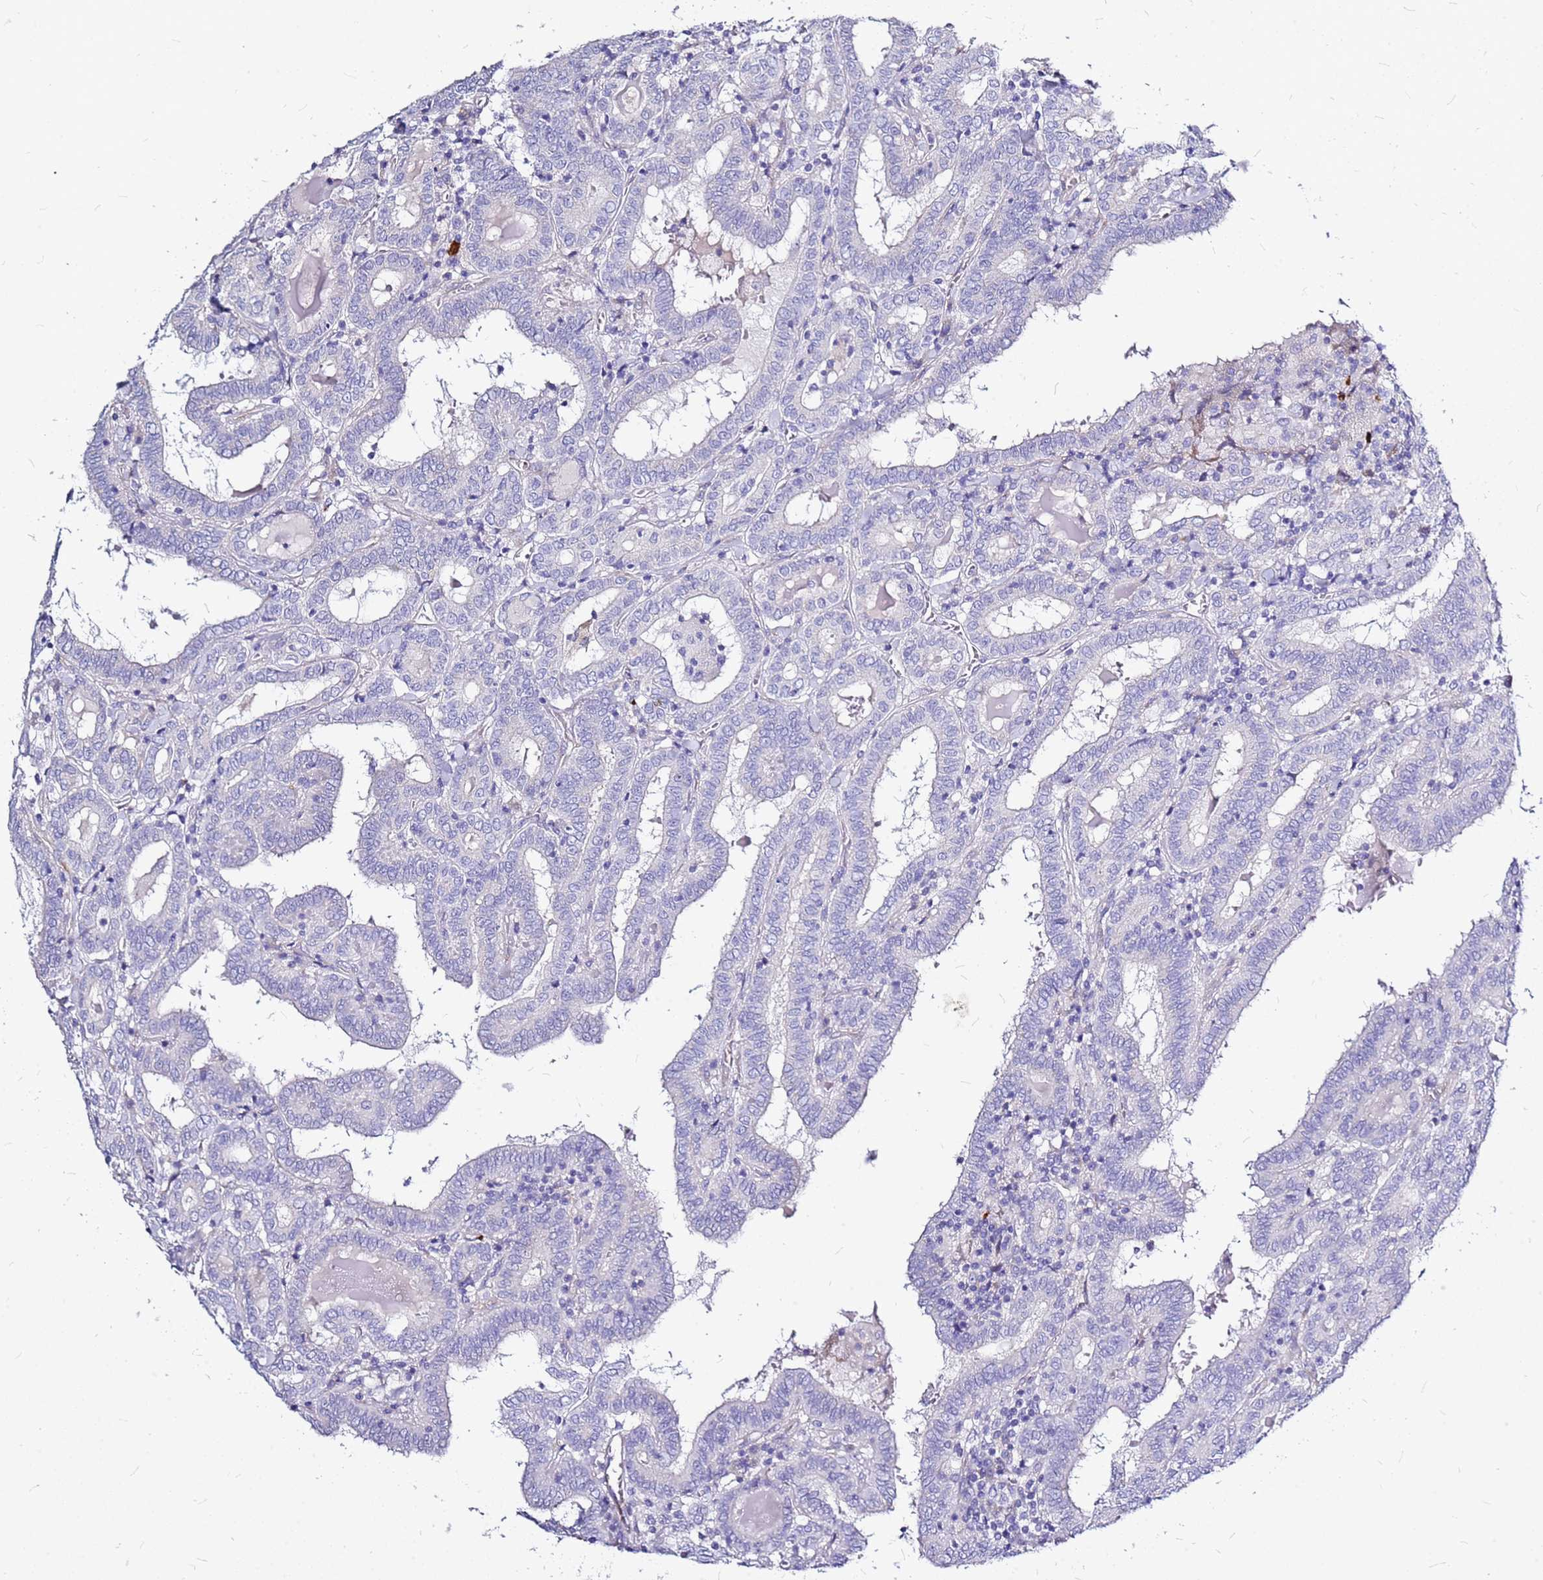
{"staining": {"intensity": "negative", "quantity": "none", "location": "none"}, "tissue": "thyroid cancer", "cell_type": "Tumor cells", "image_type": "cancer", "snomed": [{"axis": "morphology", "description": "Papillary adenocarcinoma, NOS"}, {"axis": "topography", "description": "Thyroid gland"}], "caption": "An immunohistochemistry photomicrograph of thyroid papillary adenocarcinoma is shown. There is no staining in tumor cells of thyroid papillary adenocarcinoma.", "gene": "CASD1", "patient": {"sex": "female", "age": 72}}